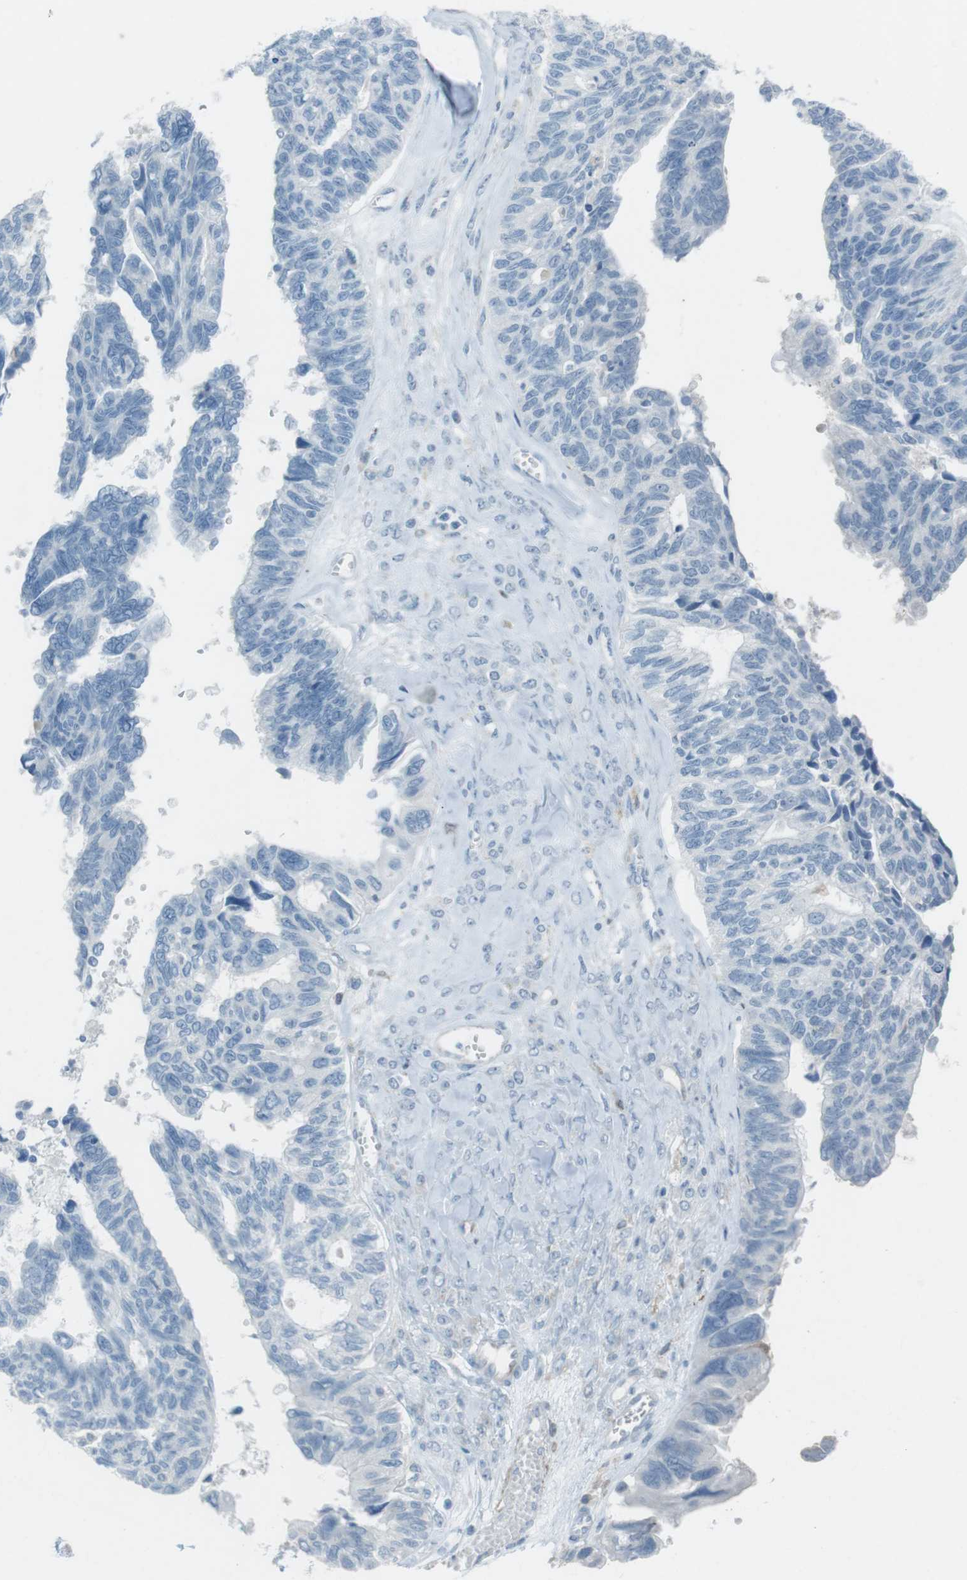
{"staining": {"intensity": "negative", "quantity": "none", "location": "none"}, "tissue": "ovarian cancer", "cell_type": "Tumor cells", "image_type": "cancer", "snomed": [{"axis": "morphology", "description": "Cystadenocarcinoma, serous, NOS"}, {"axis": "topography", "description": "Ovary"}], "caption": "A photomicrograph of ovarian cancer (serous cystadenocarcinoma) stained for a protein displays no brown staining in tumor cells. The staining is performed using DAB (3,3'-diaminobenzidine) brown chromogen with nuclei counter-stained in using hematoxylin.", "gene": "TUBB2A", "patient": {"sex": "female", "age": 79}}